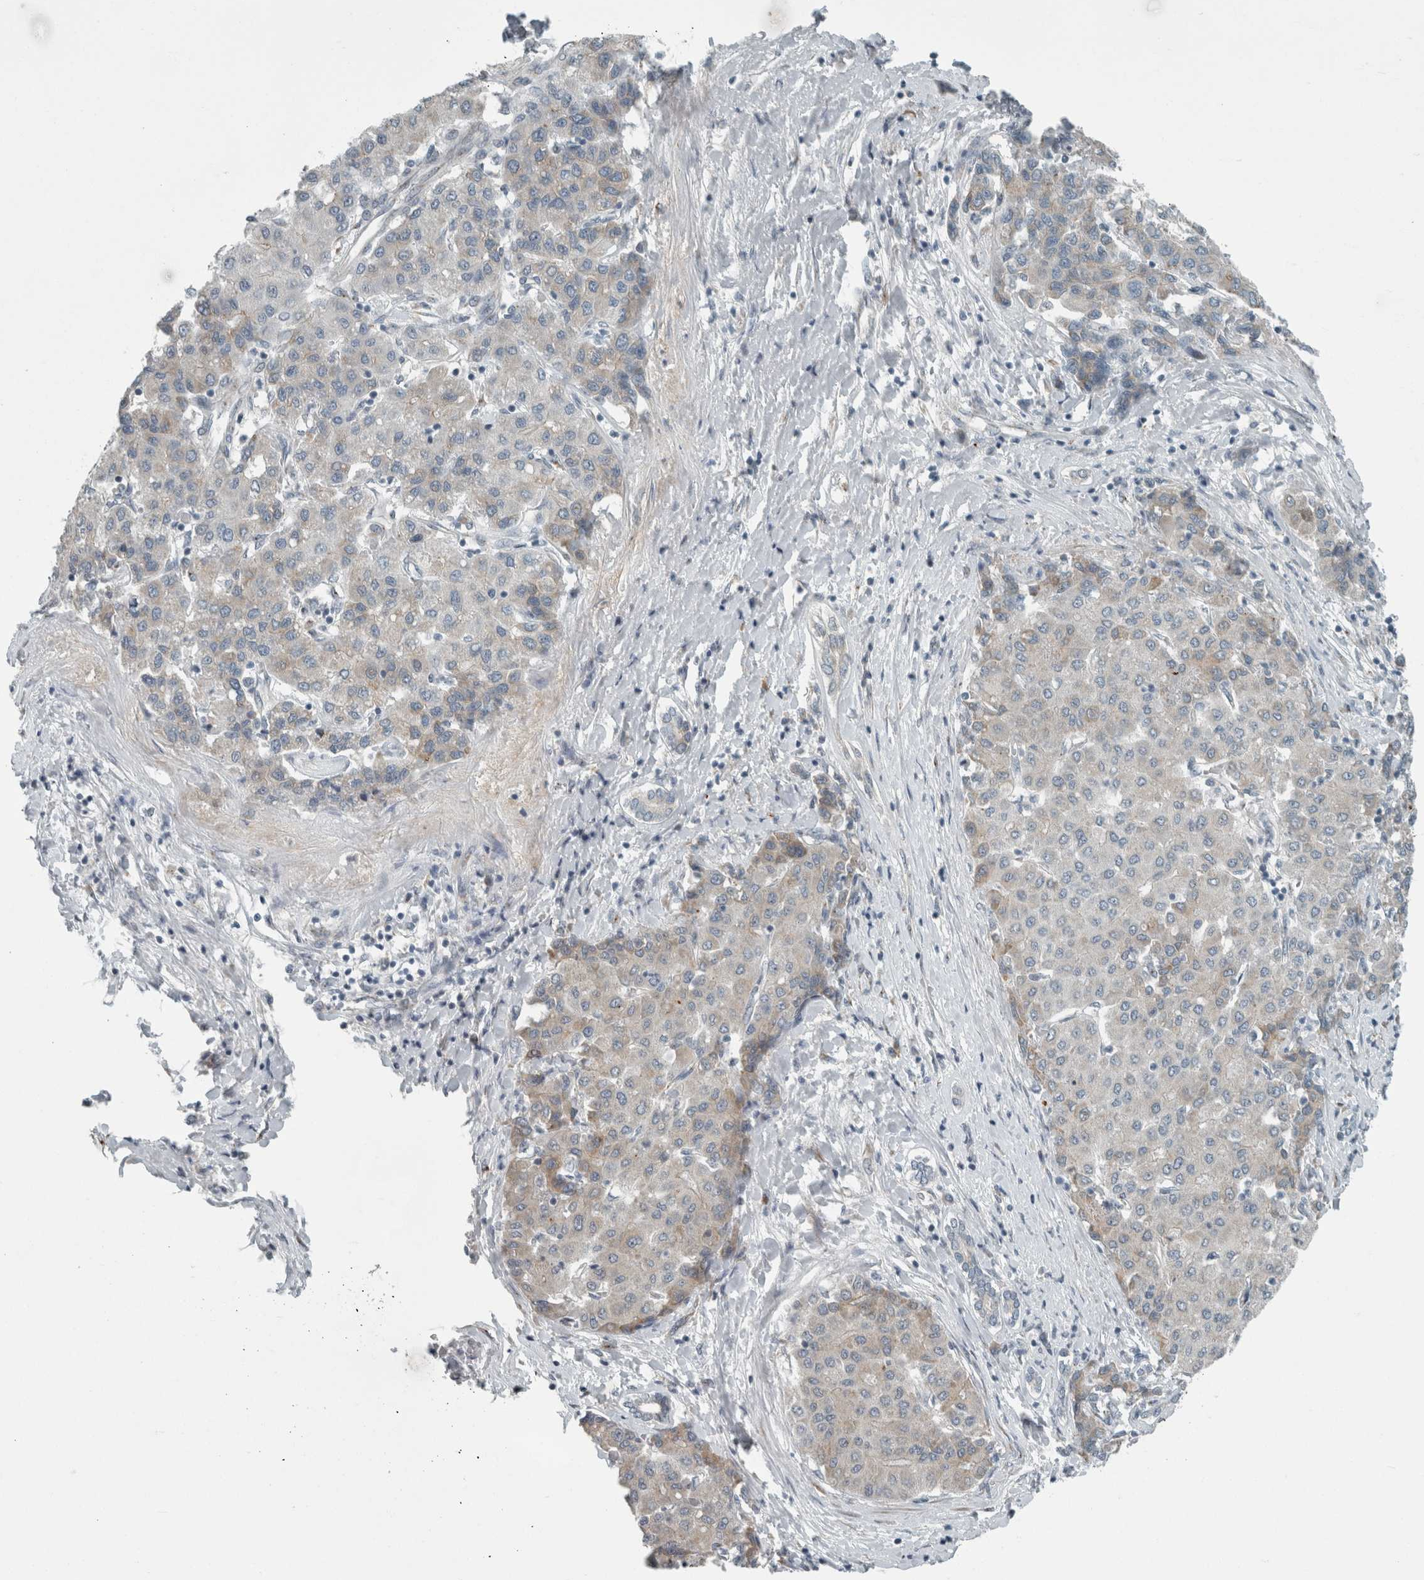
{"staining": {"intensity": "negative", "quantity": "none", "location": "none"}, "tissue": "liver cancer", "cell_type": "Tumor cells", "image_type": "cancer", "snomed": [{"axis": "morphology", "description": "Carcinoma, Hepatocellular, NOS"}, {"axis": "topography", "description": "Liver"}], "caption": "Tumor cells are negative for protein expression in human liver hepatocellular carcinoma.", "gene": "KIF1C", "patient": {"sex": "male", "age": 65}}